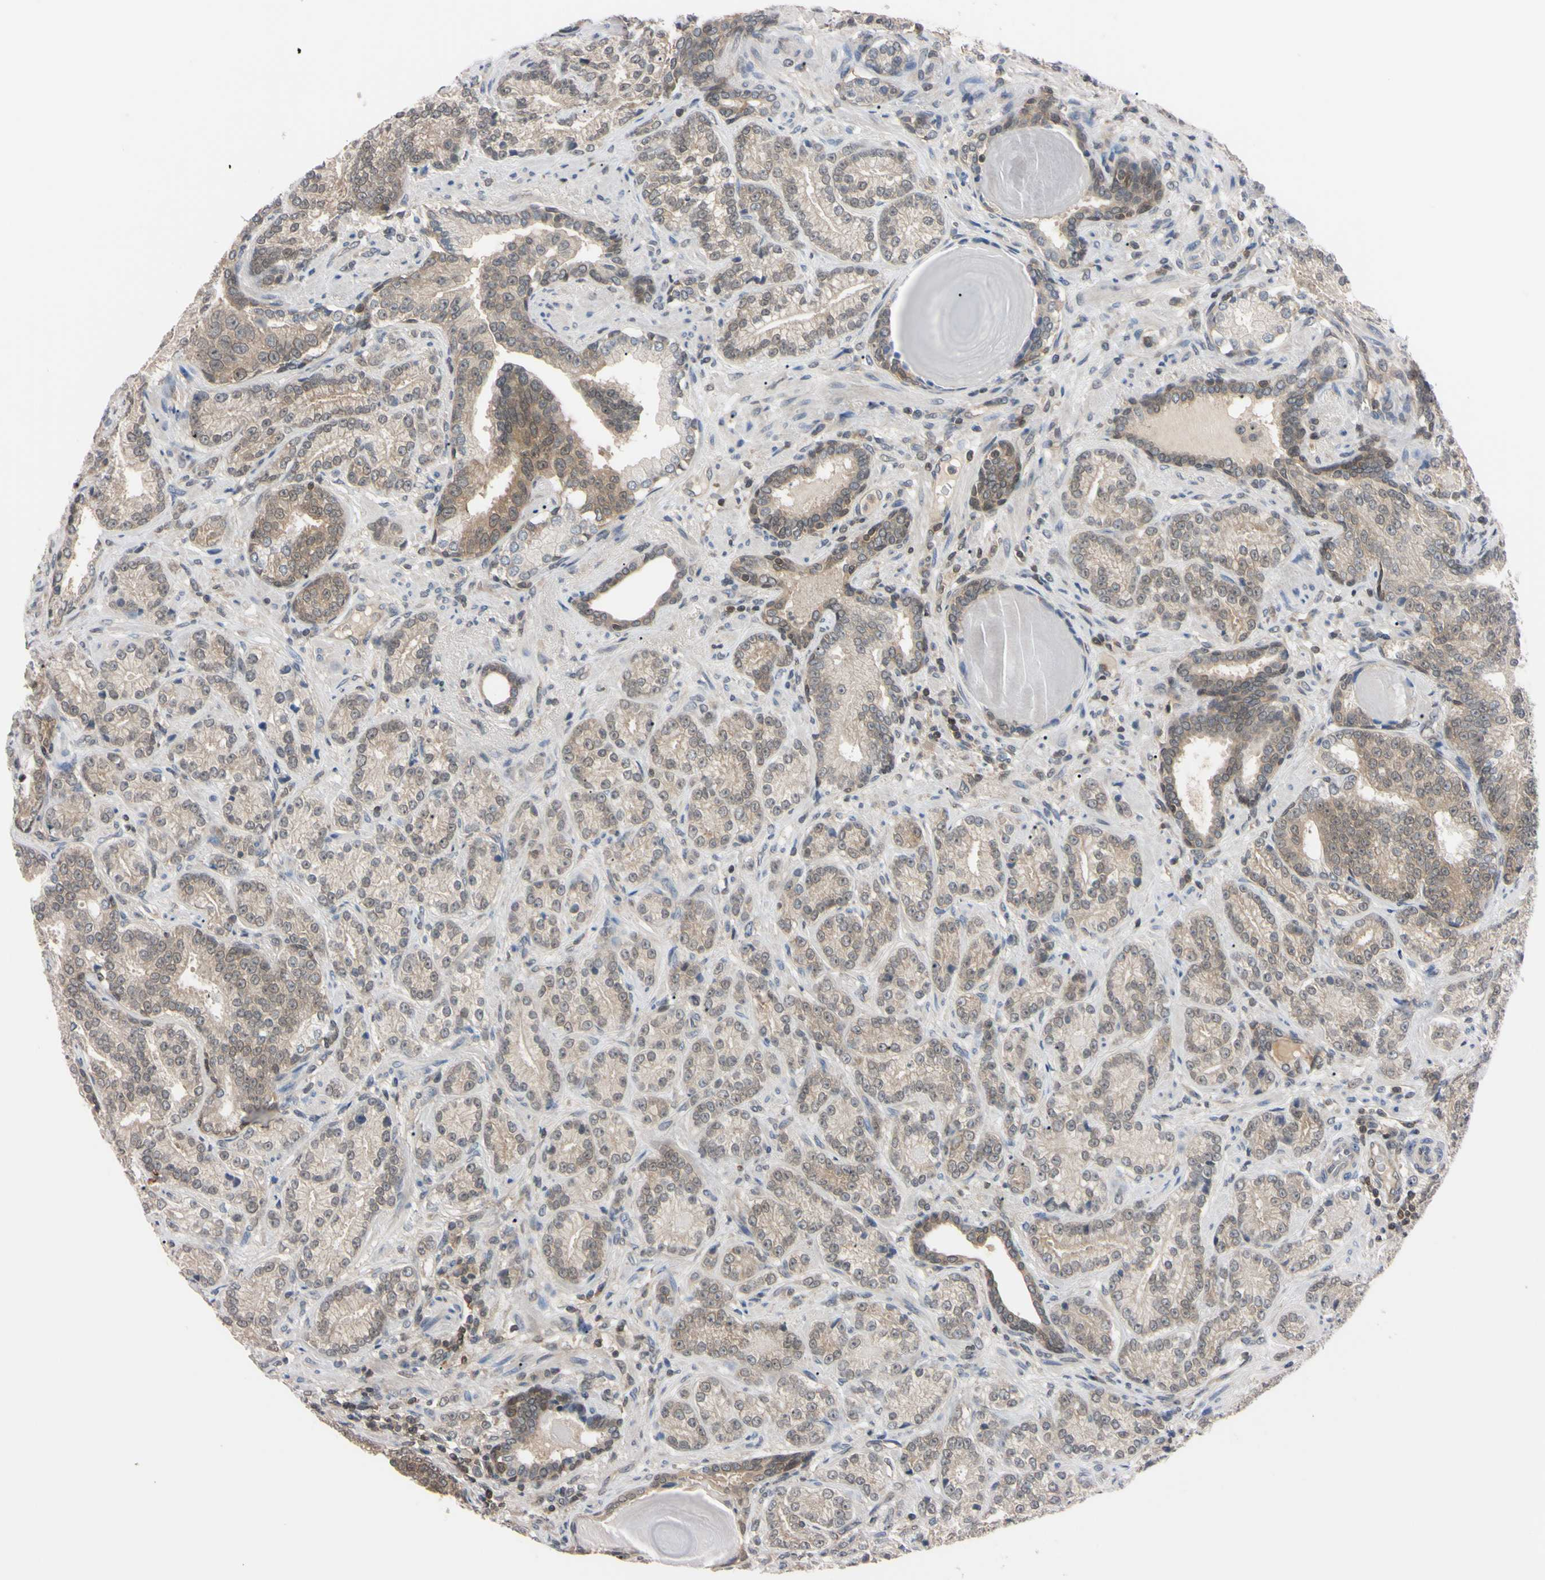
{"staining": {"intensity": "weak", "quantity": ">75%", "location": "cytoplasmic/membranous"}, "tissue": "prostate cancer", "cell_type": "Tumor cells", "image_type": "cancer", "snomed": [{"axis": "morphology", "description": "Adenocarcinoma, High grade"}, {"axis": "topography", "description": "Prostate"}], "caption": "Protein expression analysis of adenocarcinoma (high-grade) (prostate) demonstrates weak cytoplasmic/membranous positivity in approximately >75% of tumor cells.", "gene": "UBE2I", "patient": {"sex": "male", "age": 61}}